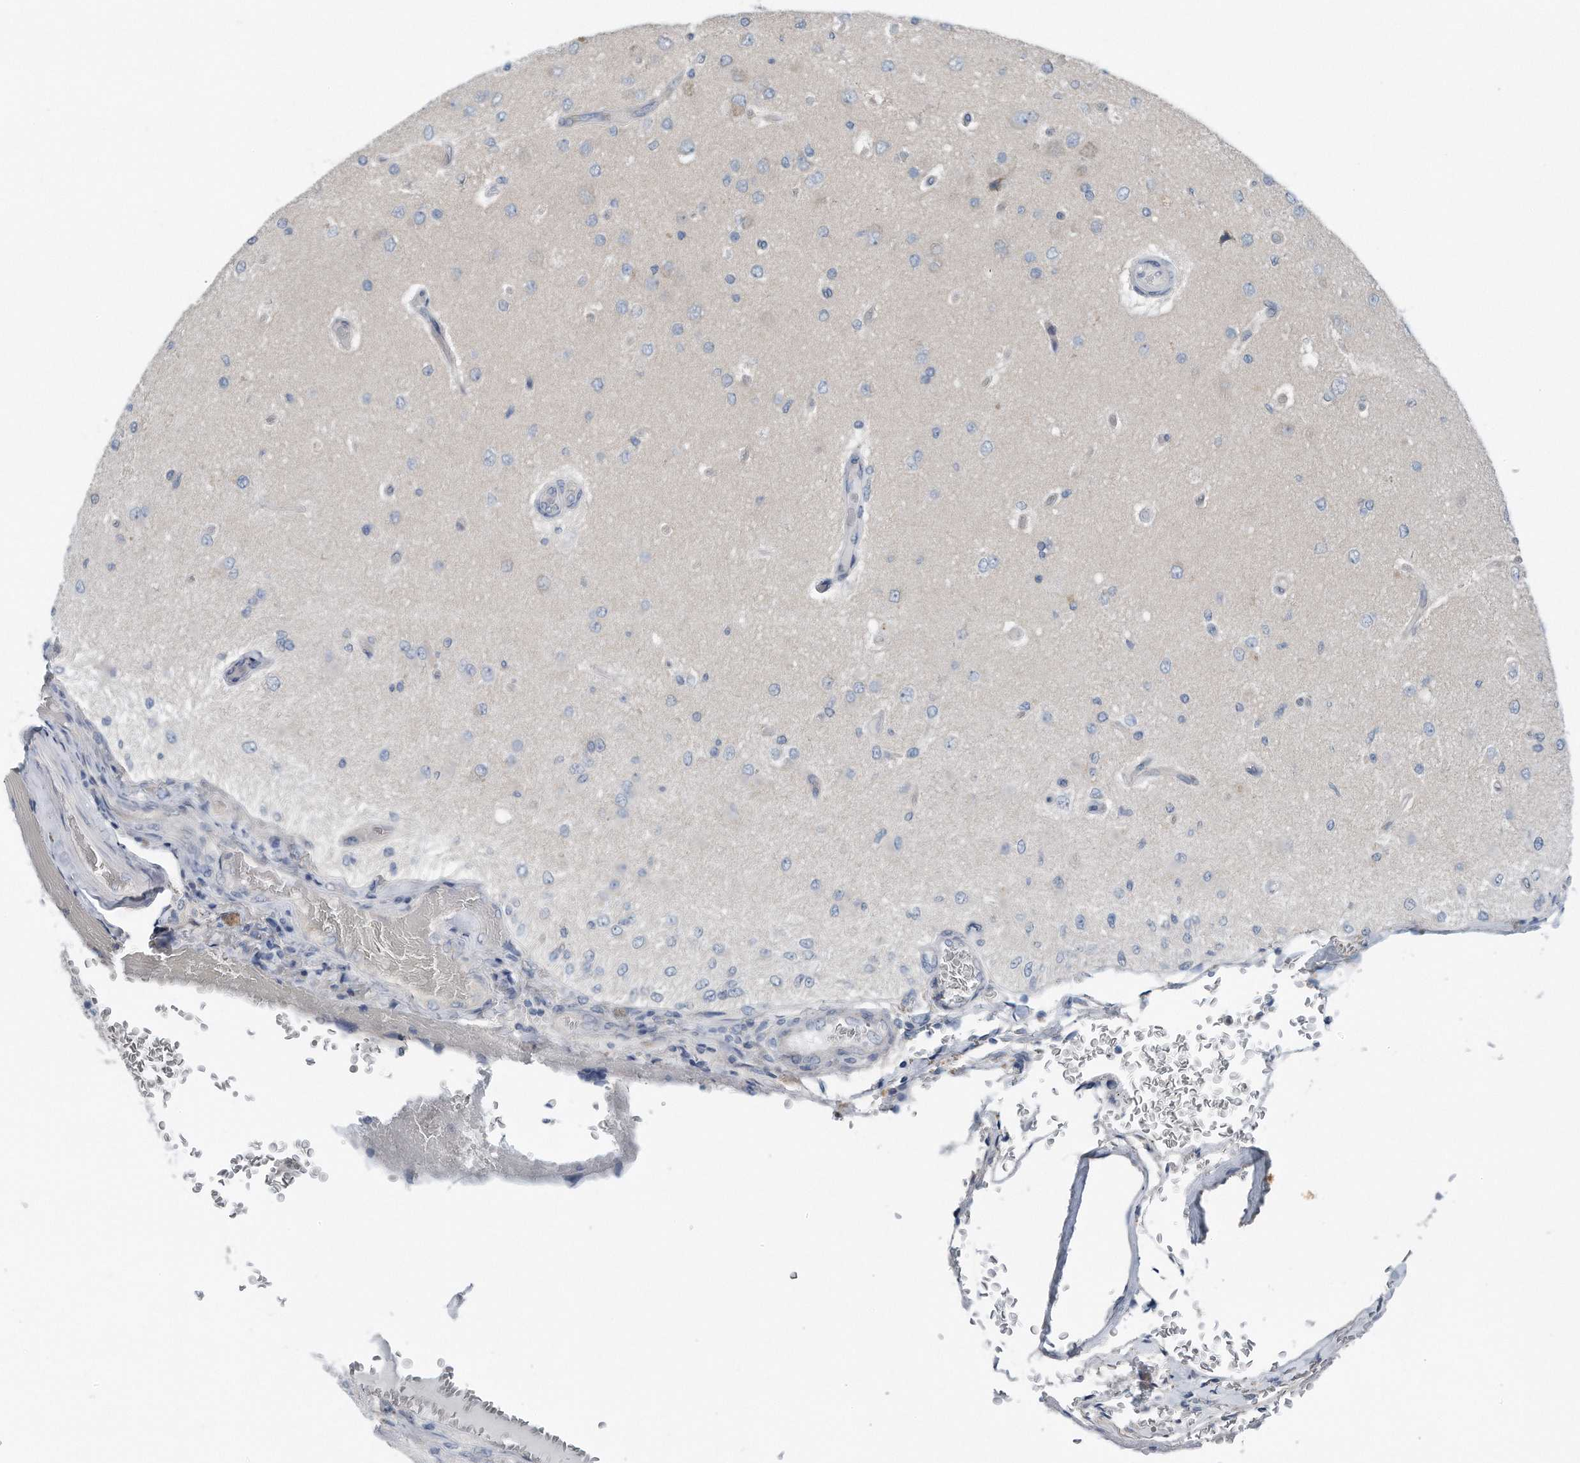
{"staining": {"intensity": "negative", "quantity": "none", "location": "none"}, "tissue": "glioma", "cell_type": "Tumor cells", "image_type": "cancer", "snomed": [{"axis": "morphology", "description": "Normal tissue, NOS"}, {"axis": "morphology", "description": "Glioma, malignant, High grade"}, {"axis": "topography", "description": "Cerebral cortex"}], "caption": "The photomicrograph reveals no staining of tumor cells in malignant glioma (high-grade).", "gene": "YRDC", "patient": {"sex": "male", "age": 77}}